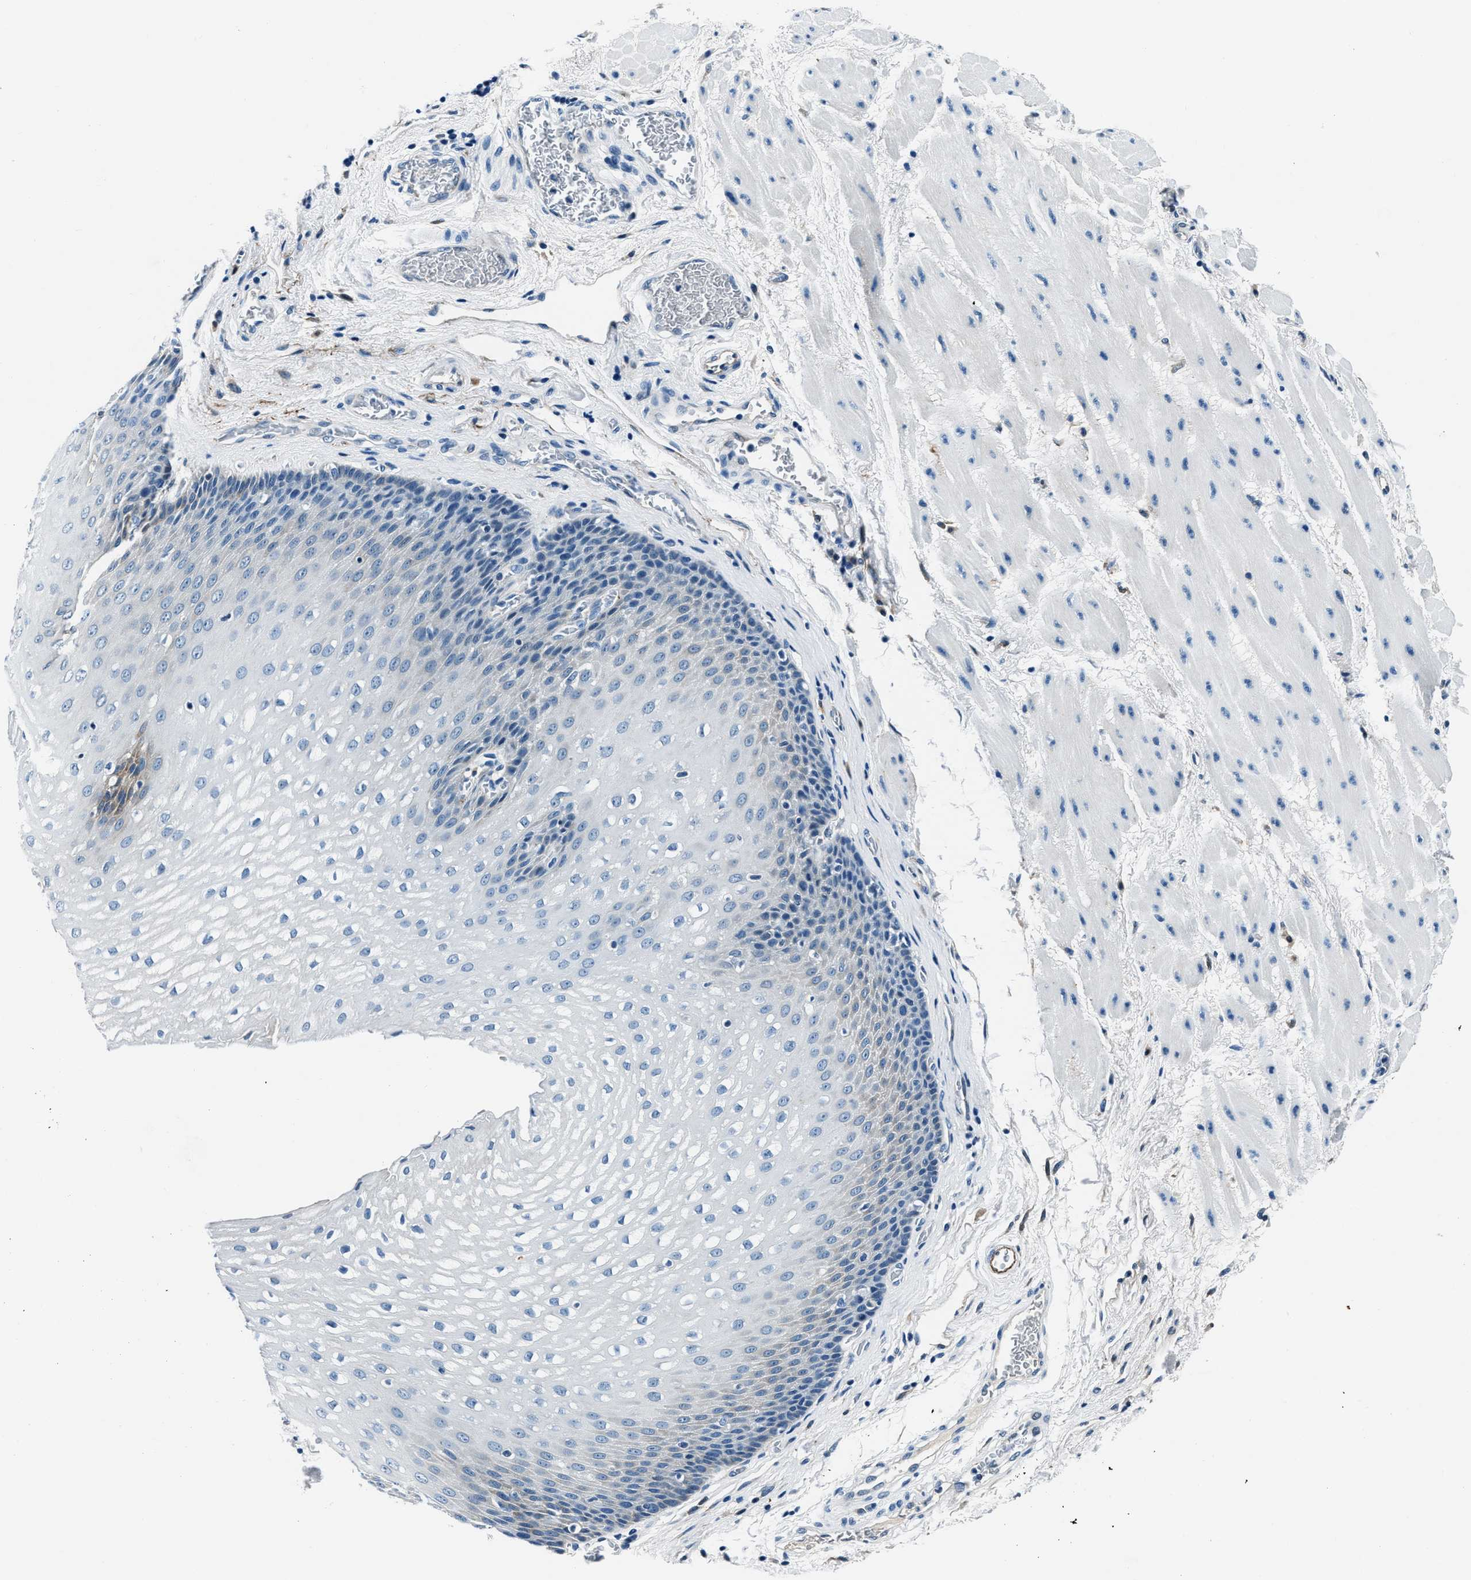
{"staining": {"intensity": "negative", "quantity": "none", "location": "none"}, "tissue": "esophagus", "cell_type": "Squamous epithelial cells", "image_type": "normal", "snomed": [{"axis": "morphology", "description": "Normal tissue, NOS"}, {"axis": "topography", "description": "Esophagus"}], "caption": "Squamous epithelial cells are negative for brown protein staining in unremarkable esophagus. (Stains: DAB immunohistochemistry with hematoxylin counter stain, Microscopy: brightfield microscopy at high magnification).", "gene": "PTPDC1", "patient": {"sex": "male", "age": 48}}